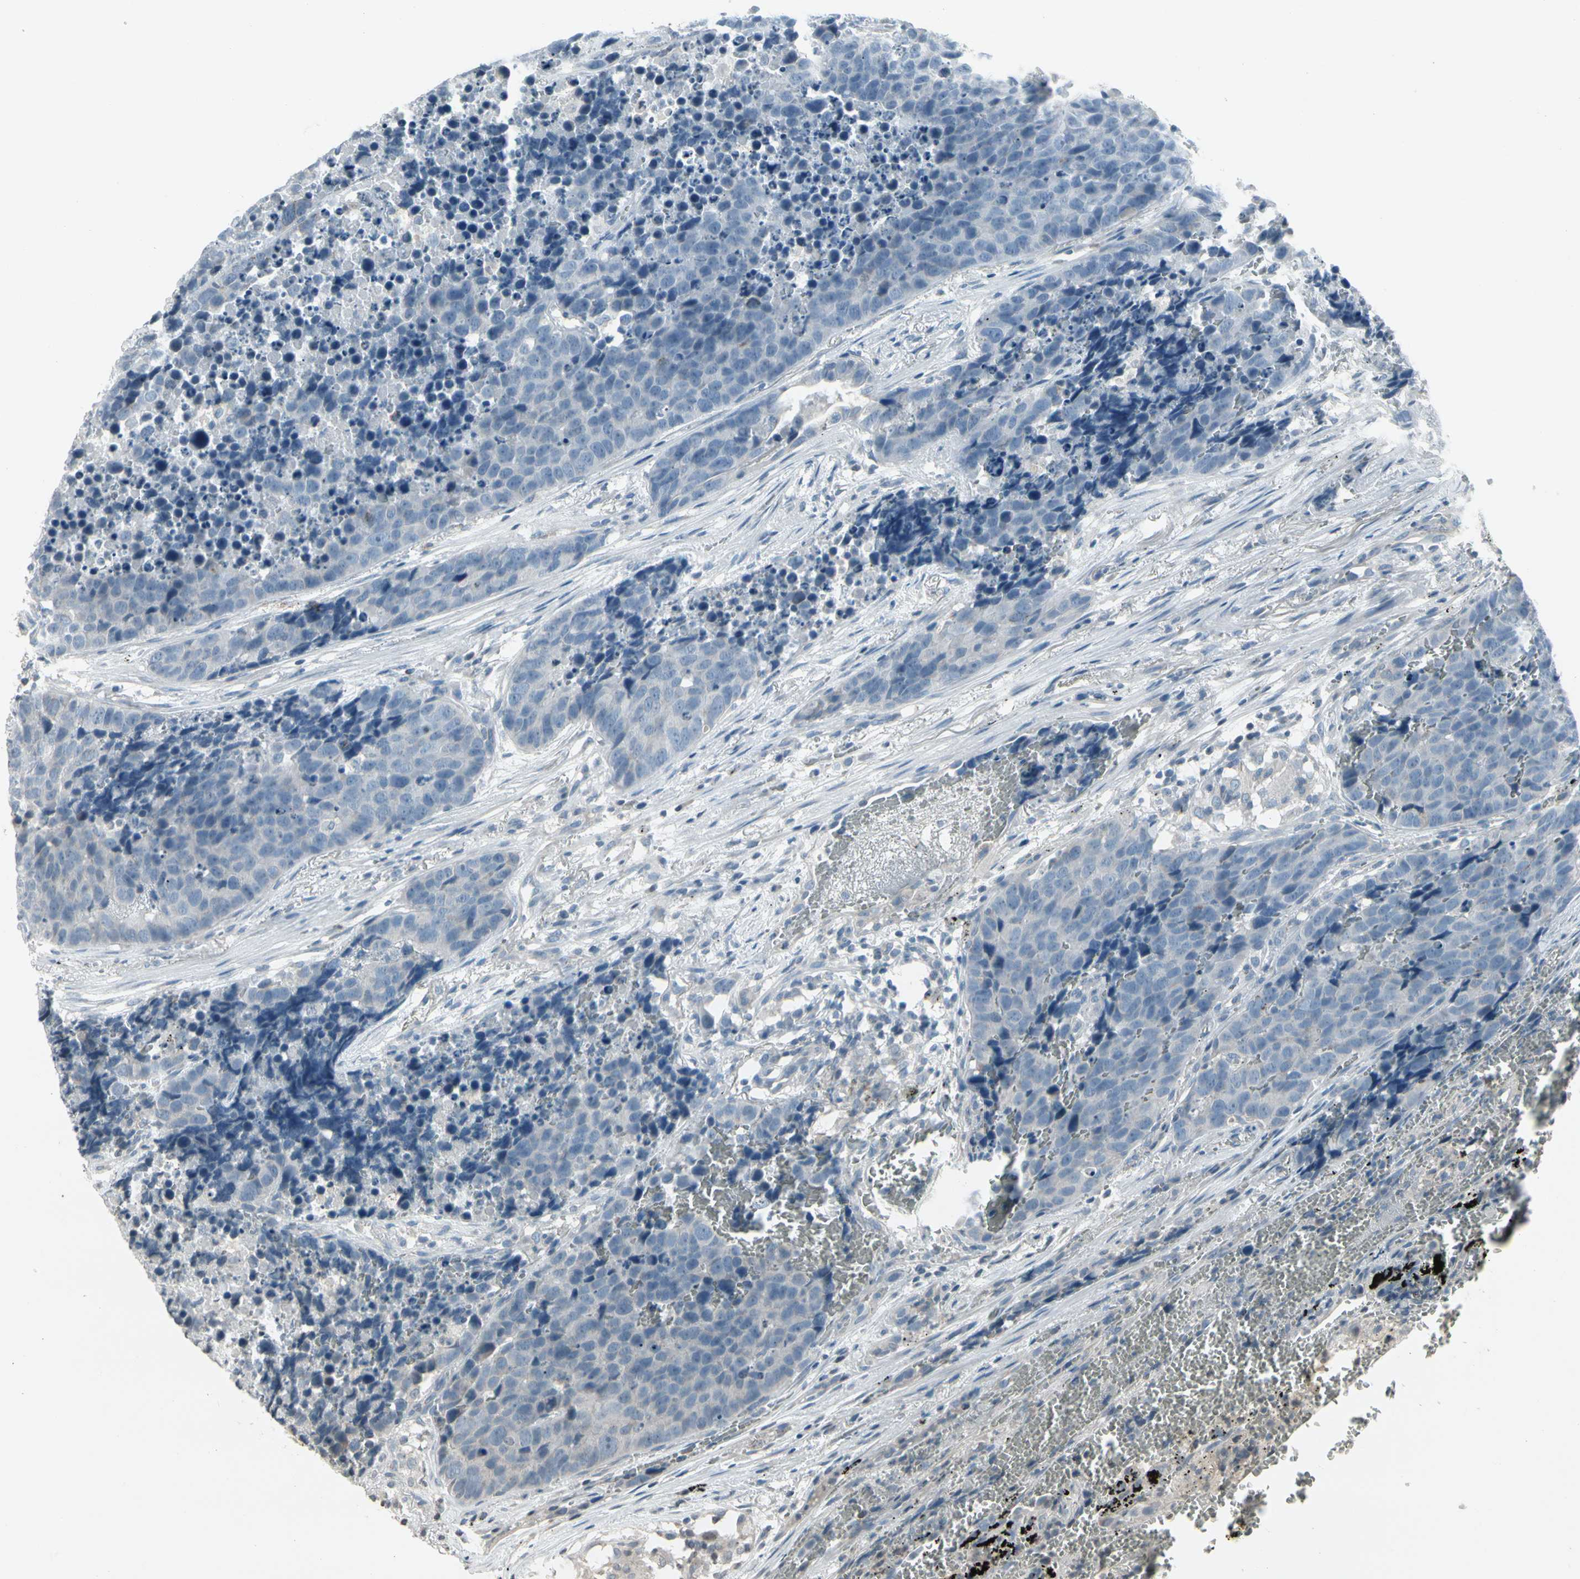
{"staining": {"intensity": "negative", "quantity": "none", "location": "none"}, "tissue": "carcinoid", "cell_type": "Tumor cells", "image_type": "cancer", "snomed": [{"axis": "morphology", "description": "Carcinoid, malignant, NOS"}, {"axis": "topography", "description": "Lung"}], "caption": "This is an IHC image of human malignant carcinoid. There is no staining in tumor cells.", "gene": "ARG2", "patient": {"sex": "male", "age": 60}}